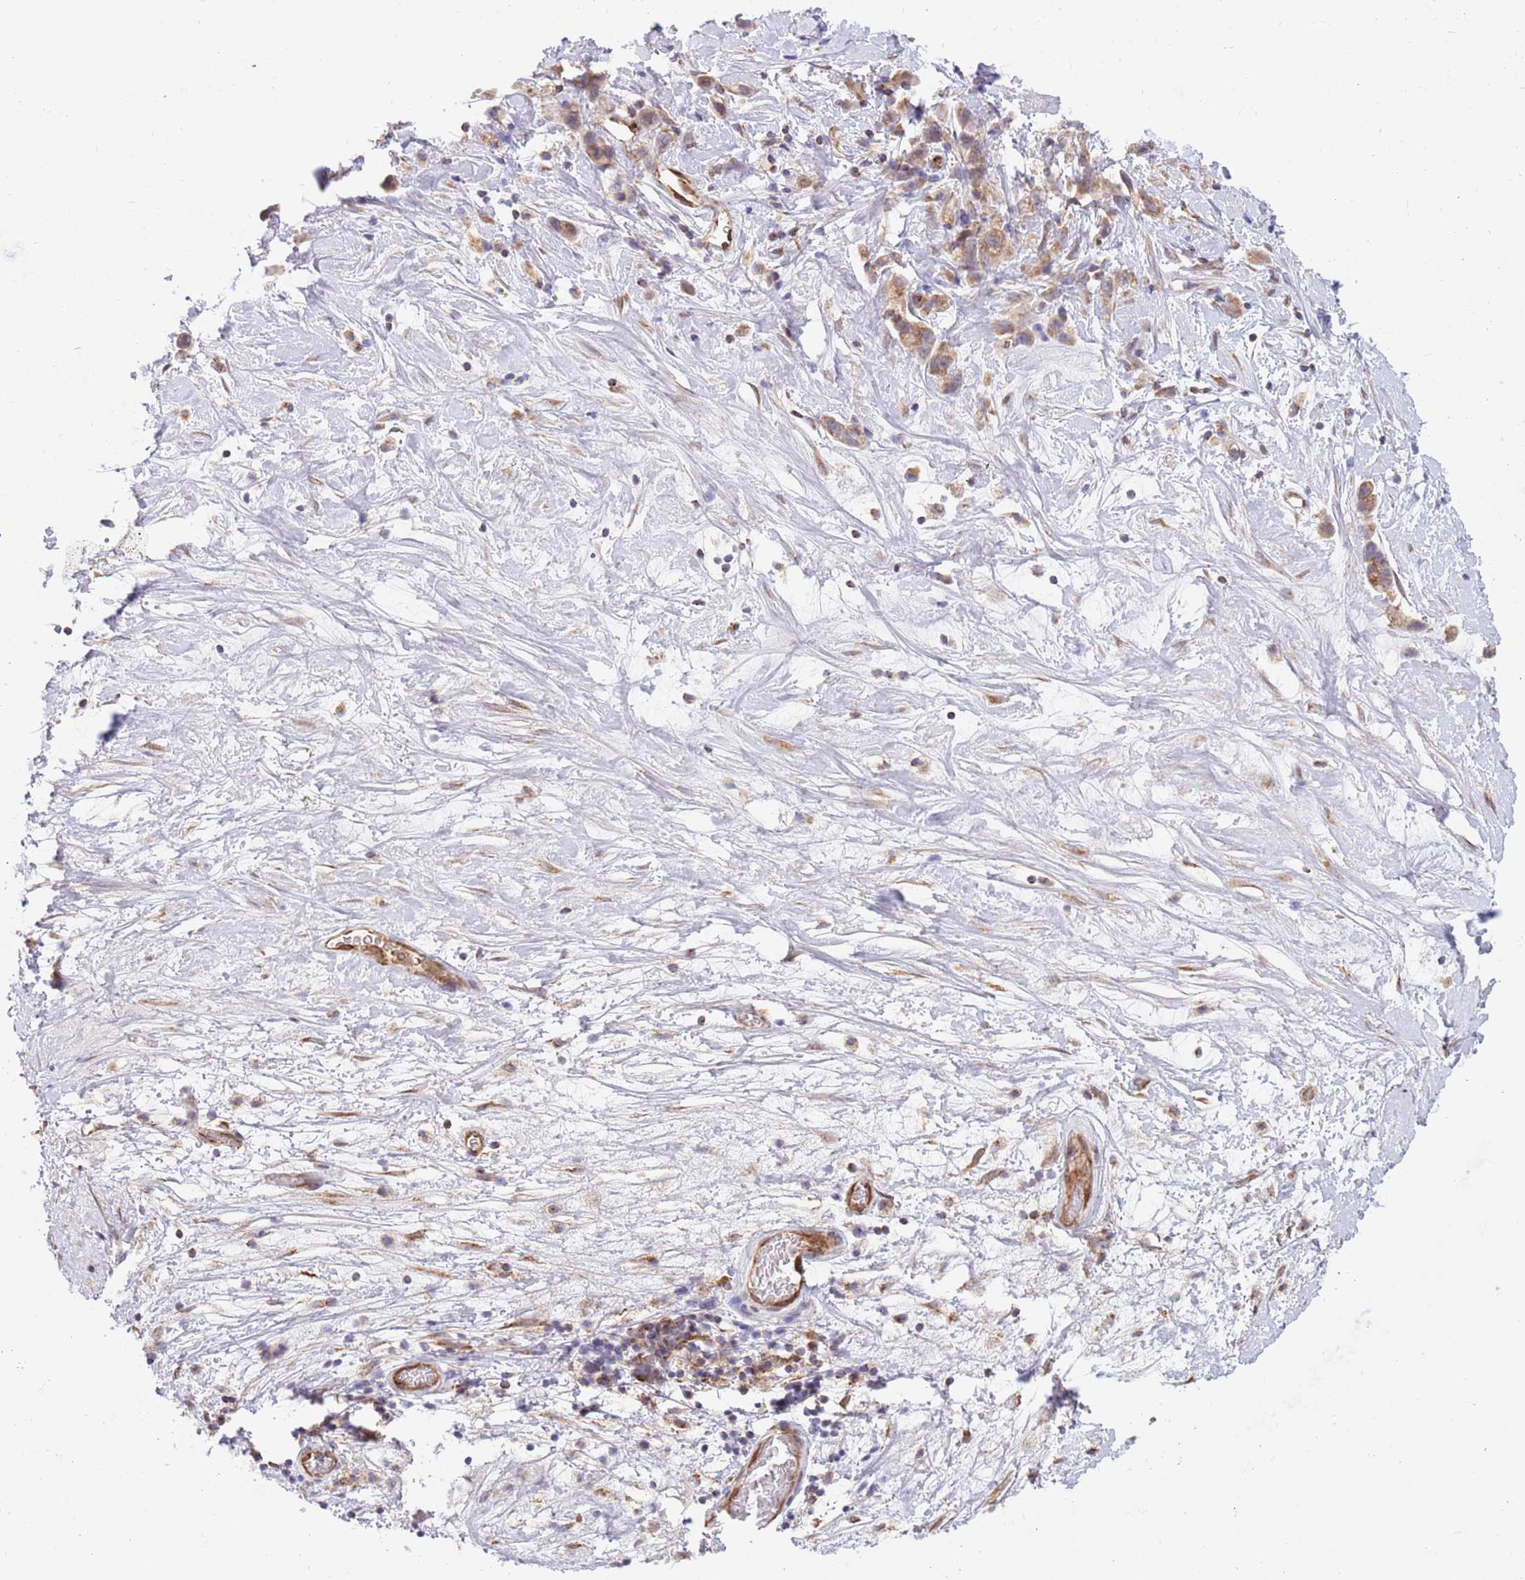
{"staining": {"intensity": "moderate", "quantity": ">75%", "location": "cytoplasmic/membranous"}, "tissue": "stomach cancer", "cell_type": "Tumor cells", "image_type": "cancer", "snomed": [{"axis": "morphology", "description": "Adenocarcinoma, NOS"}, {"axis": "topography", "description": "Stomach"}], "caption": "Stomach cancer (adenocarcinoma) stained for a protein (brown) shows moderate cytoplasmic/membranous positive expression in about >75% of tumor cells.", "gene": "GUK1", "patient": {"sex": "female", "age": 65}}